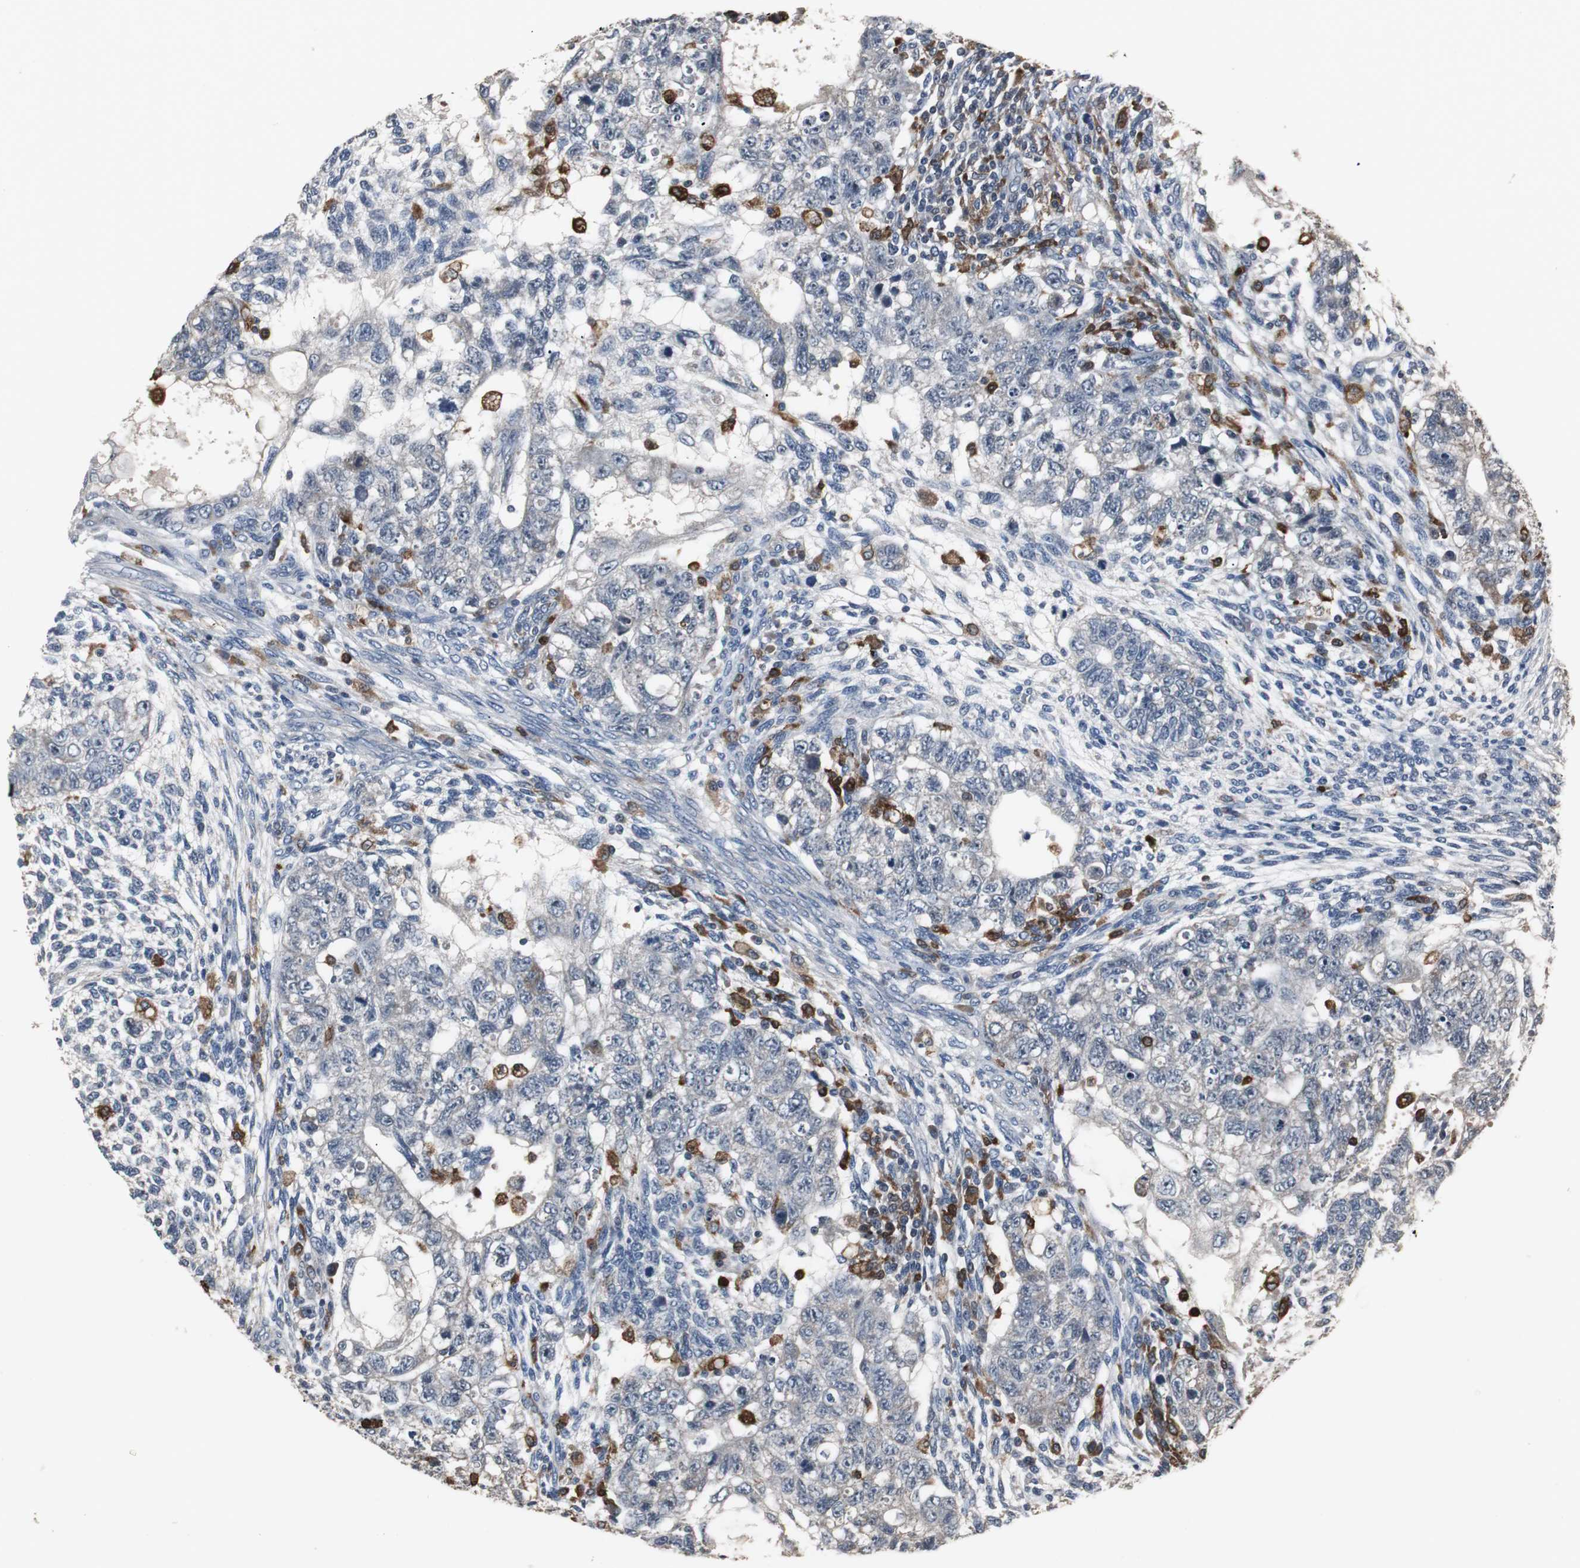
{"staining": {"intensity": "negative", "quantity": "none", "location": "none"}, "tissue": "testis cancer", "cell_type": "Tumor cells", "image_type": "cancer", "snomed": [{"axis": "morphology", "description": "Normal tissue, NOS"}, {"axis": "morphology", "description": "Carcinoma, Embryonal, NOS"}, {"axis": "topography", "description": "Testis"}], "caption": "An immunohistochemistry photomicrograph of testis cancer (embryonal carcinoma) is shown. There is no staining in tumor cells of testis cancer (embryonal carcinoma).", "gene": "NCF2", "patient": {"sex": "male", "age": 36}}